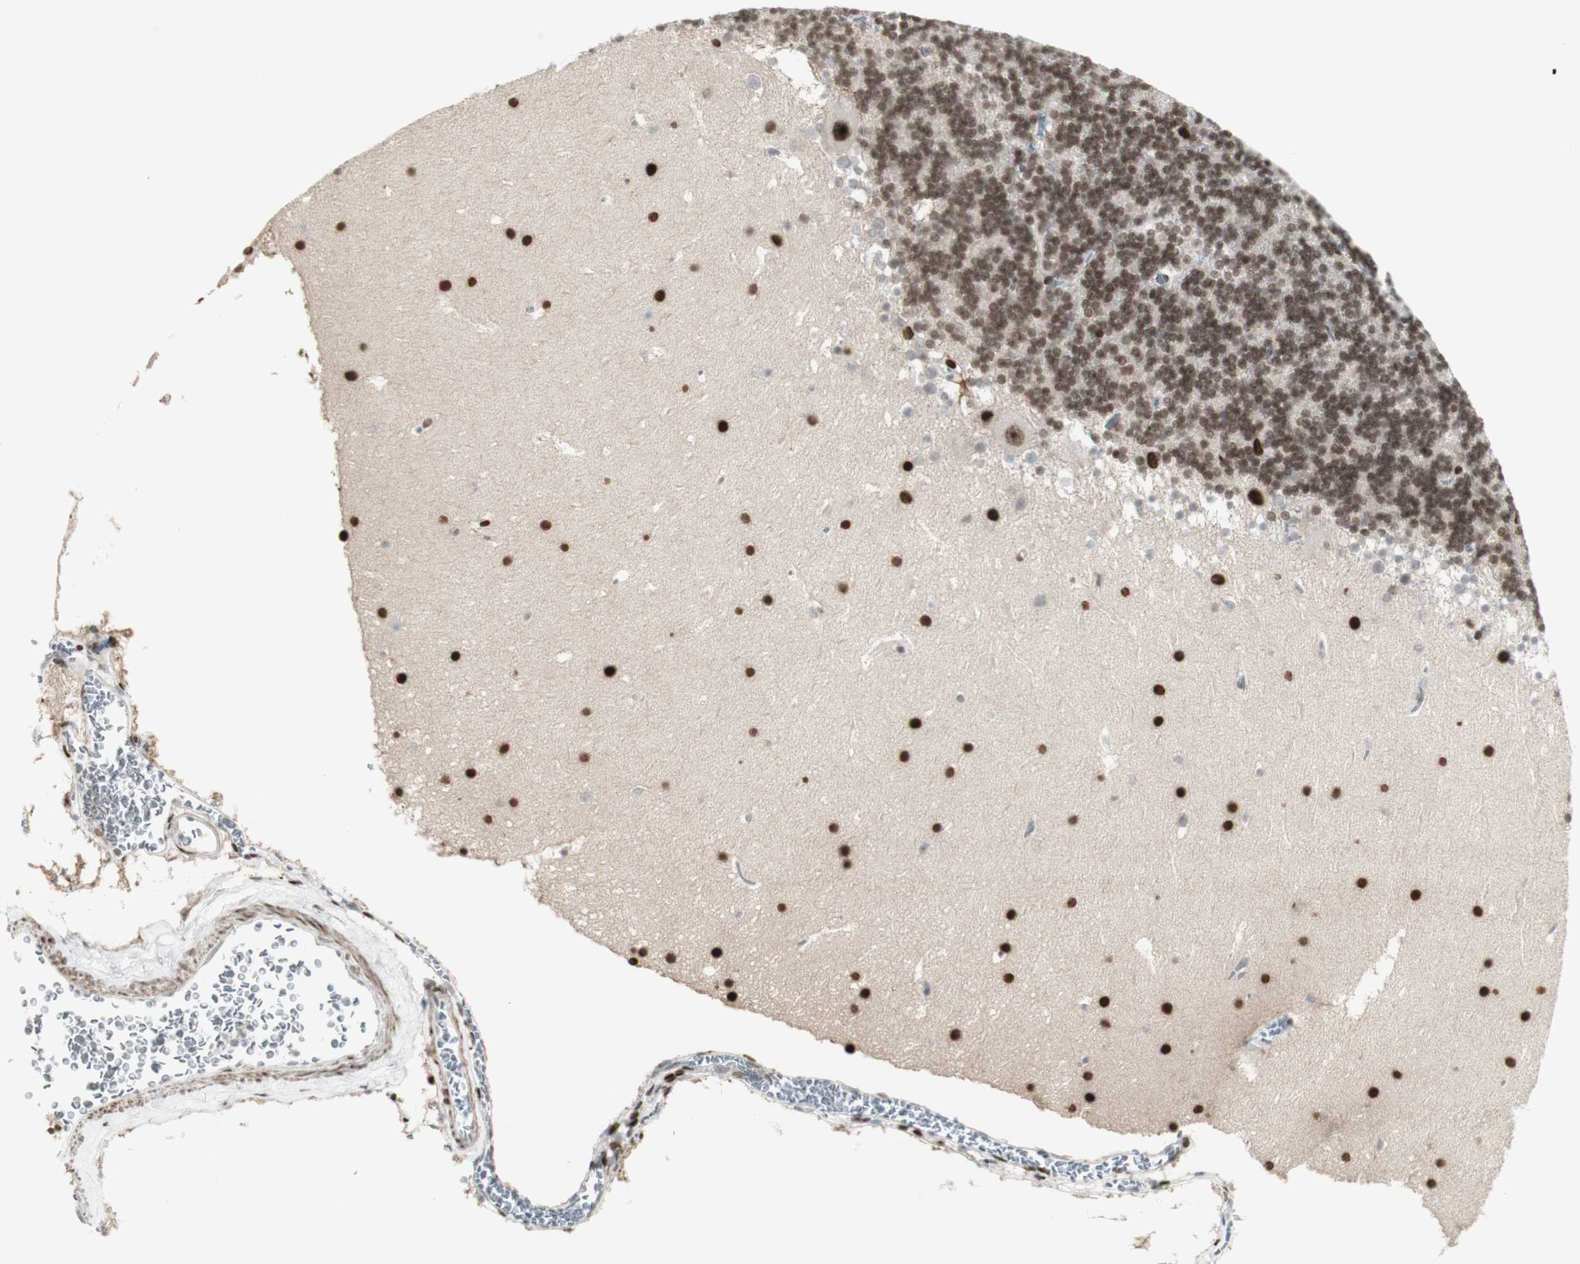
{"staining": {"intensity": "moderate", "quantity": ">75%", "location": "nuclear"}, "tissue": "cerebellum", "cell_type": "Cells in granular layer", "image_type": "normal", "snomed": [{"axis": "morphology", "description": "Normal tissue, NOS"}, {"axis": "topography", "description": "Cerebellum"}], "caption": "An image of cerebellum stained for a protein exhibits moderate nuclear brown staining in cells in granular layer. Immunohistochemistry (ihc) stains the protein in brown and the nuclei are stained blue.", "gene": "C1orf116", "patient": {"sex": "male", "age": 45}}